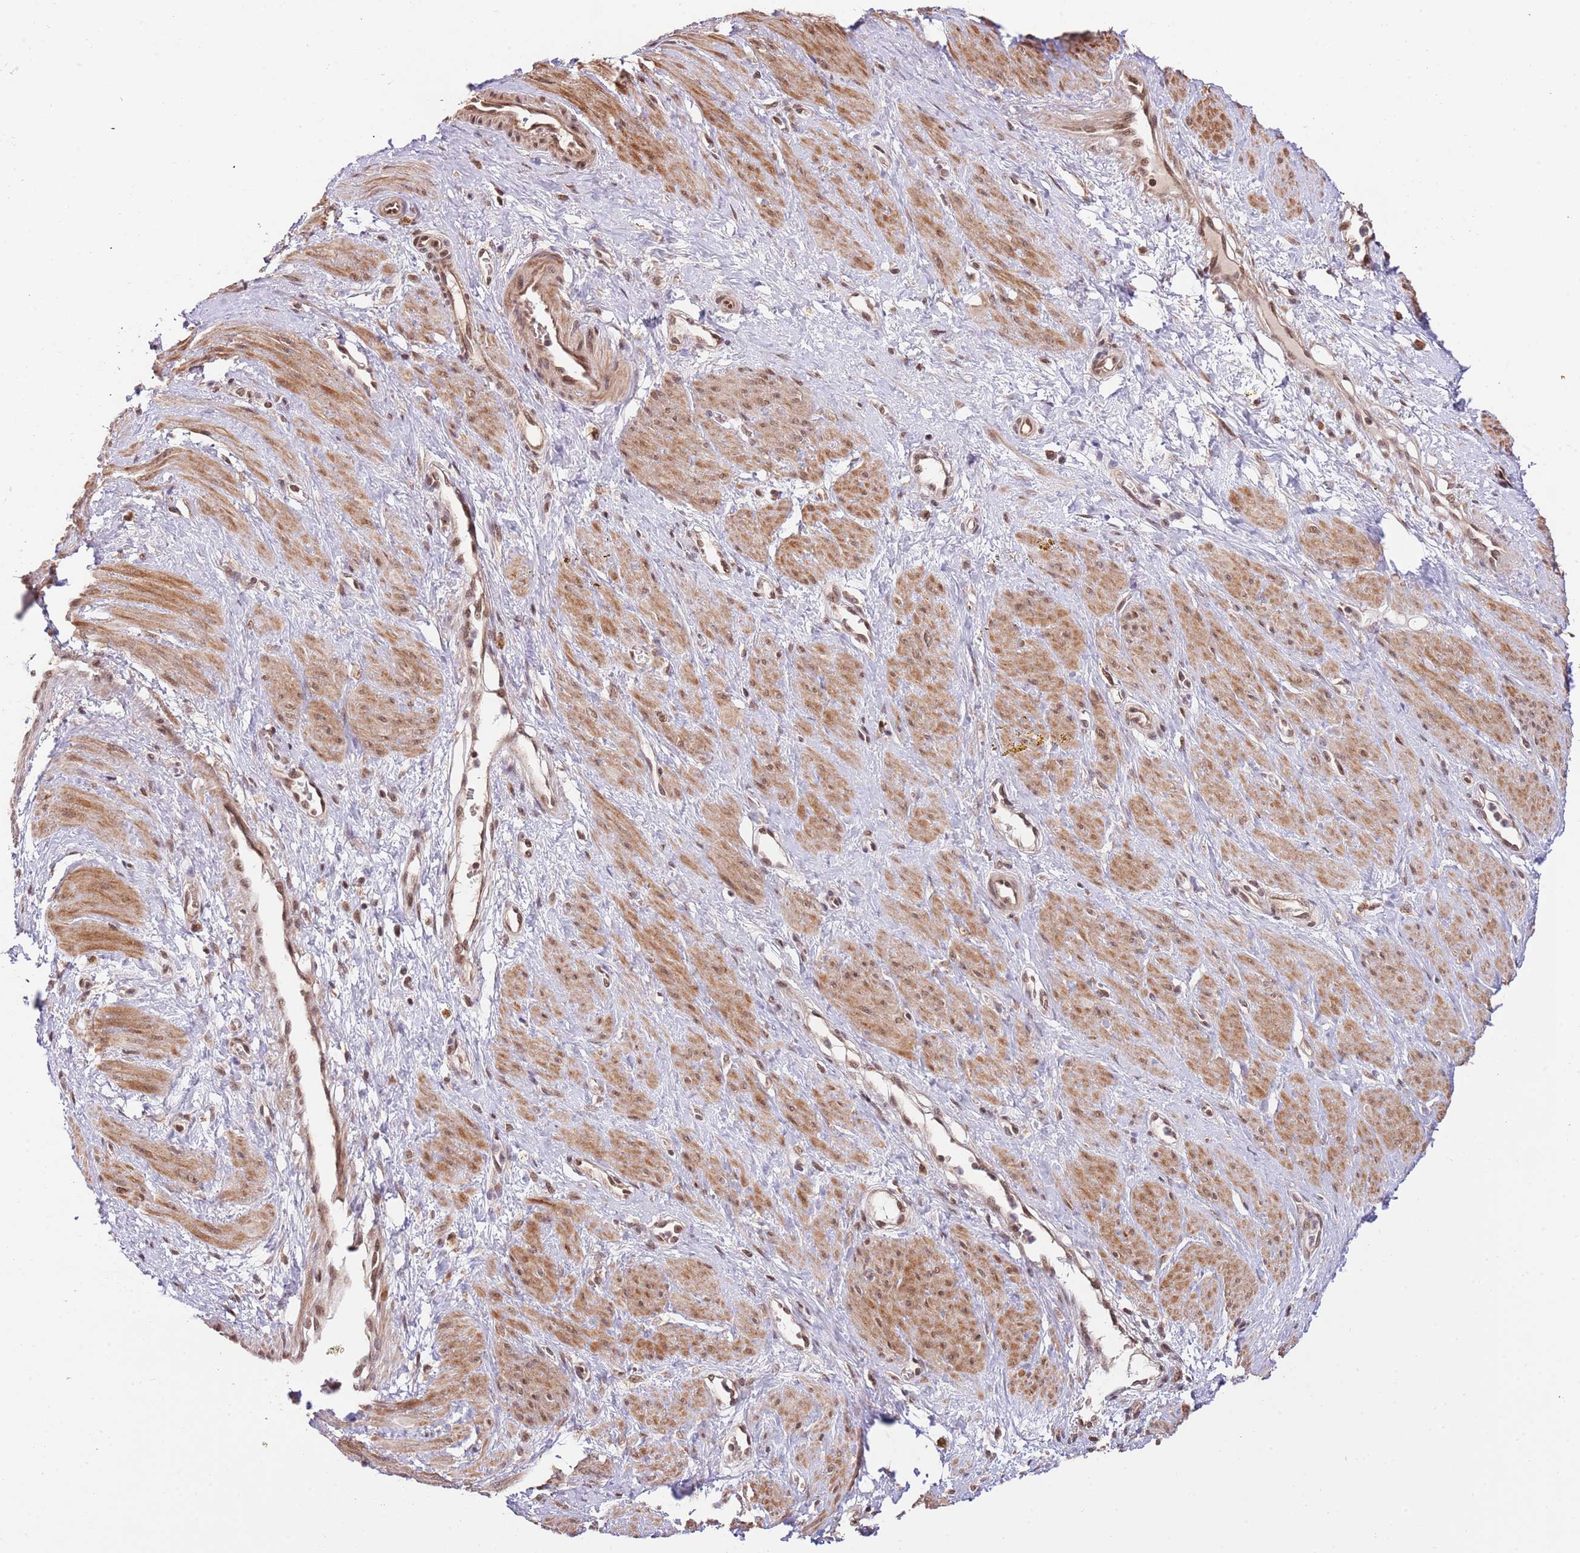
{"staining": {"intensity": "moderate", "quantity": "25%-75%", "location": "cytoplasmic/membranous,nuclear"}, "tissue": "smooth muscle", "cell_type": "Smooth muscle cells", "image_type": "normal", "snomed": [{"axis": "morphology", "description": "Normal tissue, NOS"}, {"axis": "topography", "description": "Smooth muscle"}, {"axis": "topography", "description": "Uterus"}], "caption": "Protein expression analysis of benign smooth muscle displays moderate cytoplasmic/membranous,nuclear expression in about 25%-75% of smooth muscle cells.", "gene": "RIF1", "patient": {"sex": "female", "age": 39}}